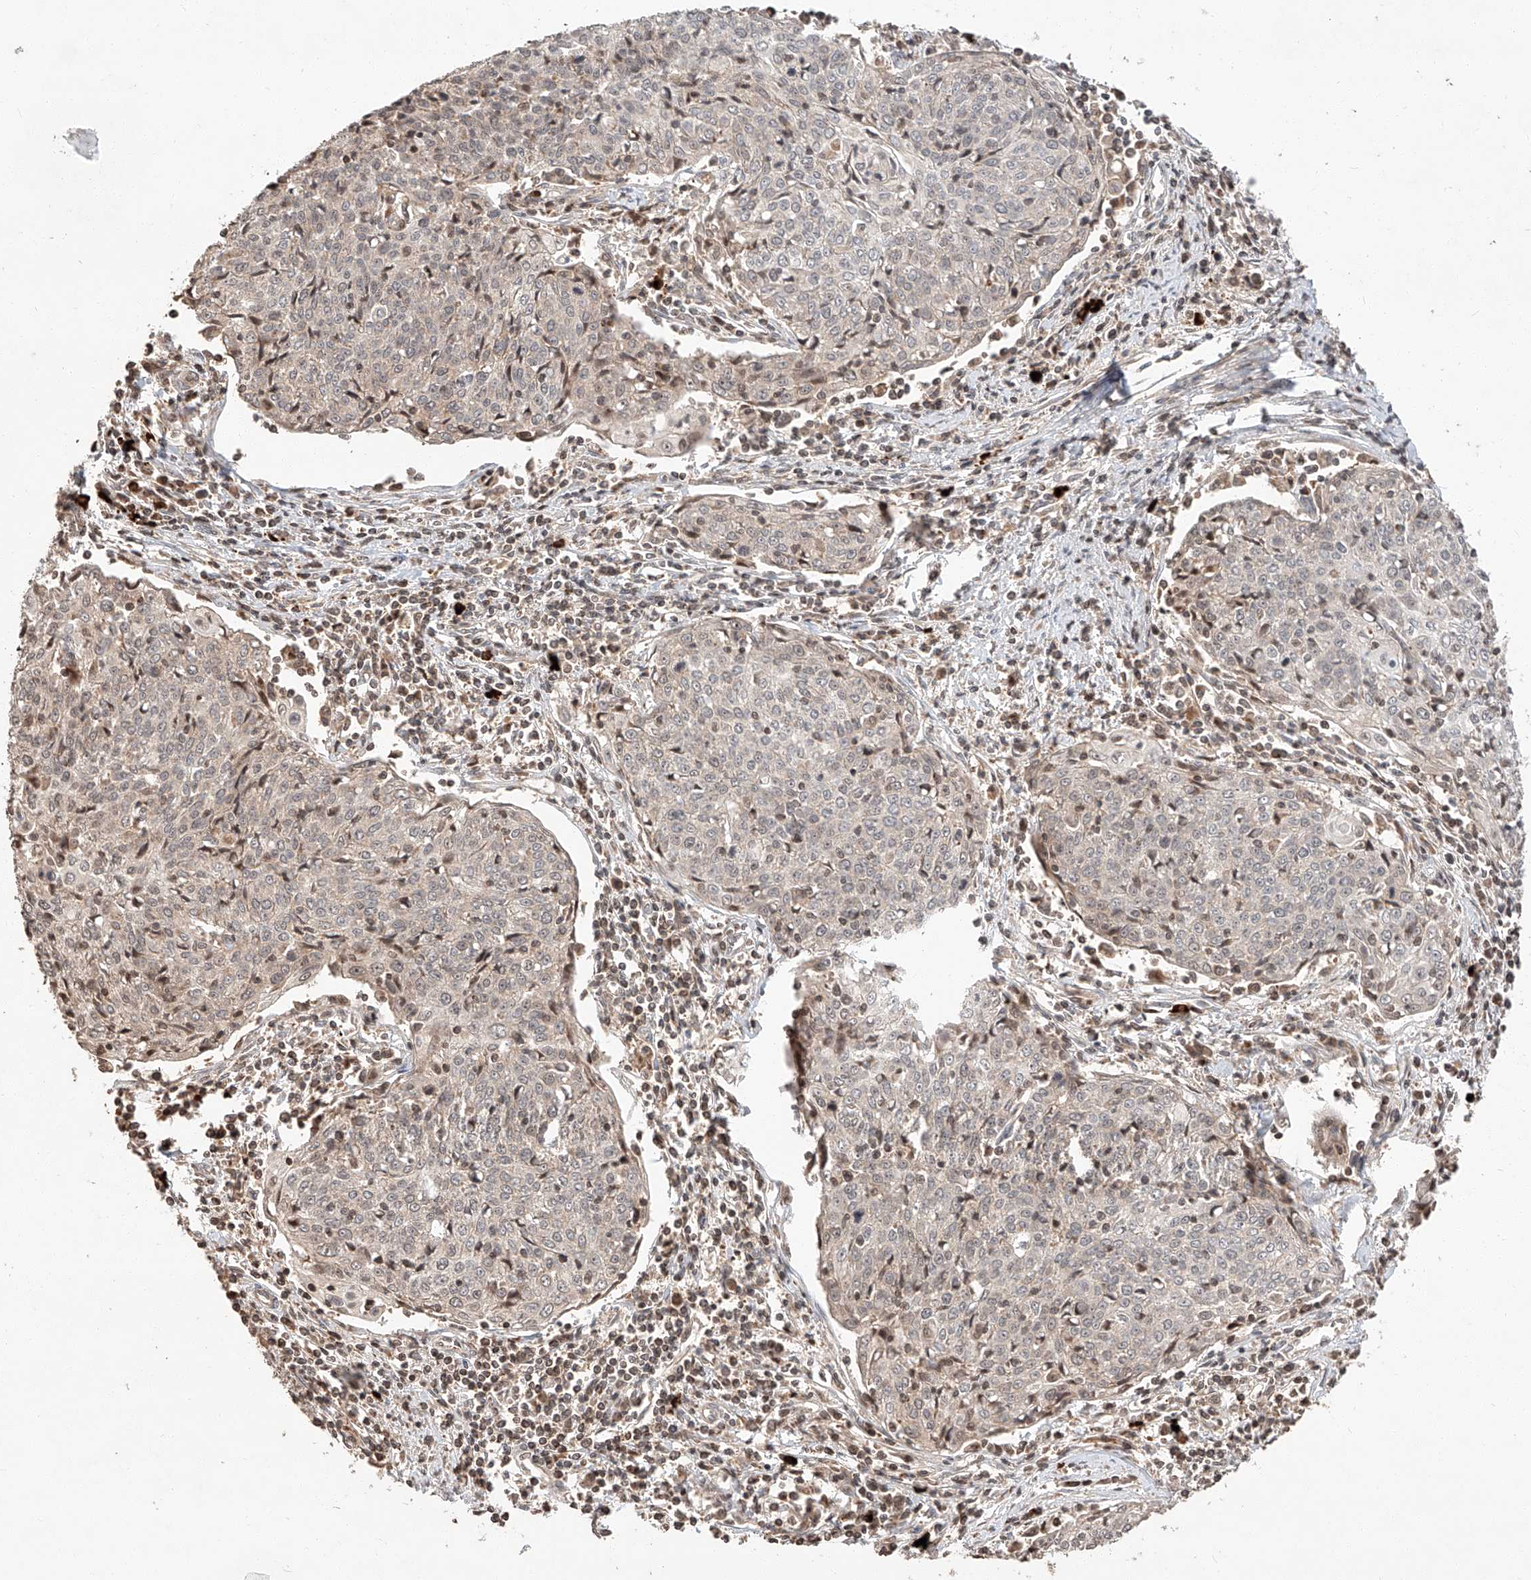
{"staining": {"intensity": "weak", "quantity": "<25%", "location": "nuclear"}, "tissue": "cervical cancer", "cell_type": "Tumor cells", "image_type": "cancer", "snomed": [{"axis": "morphology", "description": "Squamous cell carcinoma, NOS"}, {"axis": "topography", "description": "Cervix"}], "caption": "Micrograph shows no significant protein expression in tumor cells of squamous cell carcinoma (cervical).", "gene": "ARHGAP33", "patient": {"sex": "female", "age": 48}}